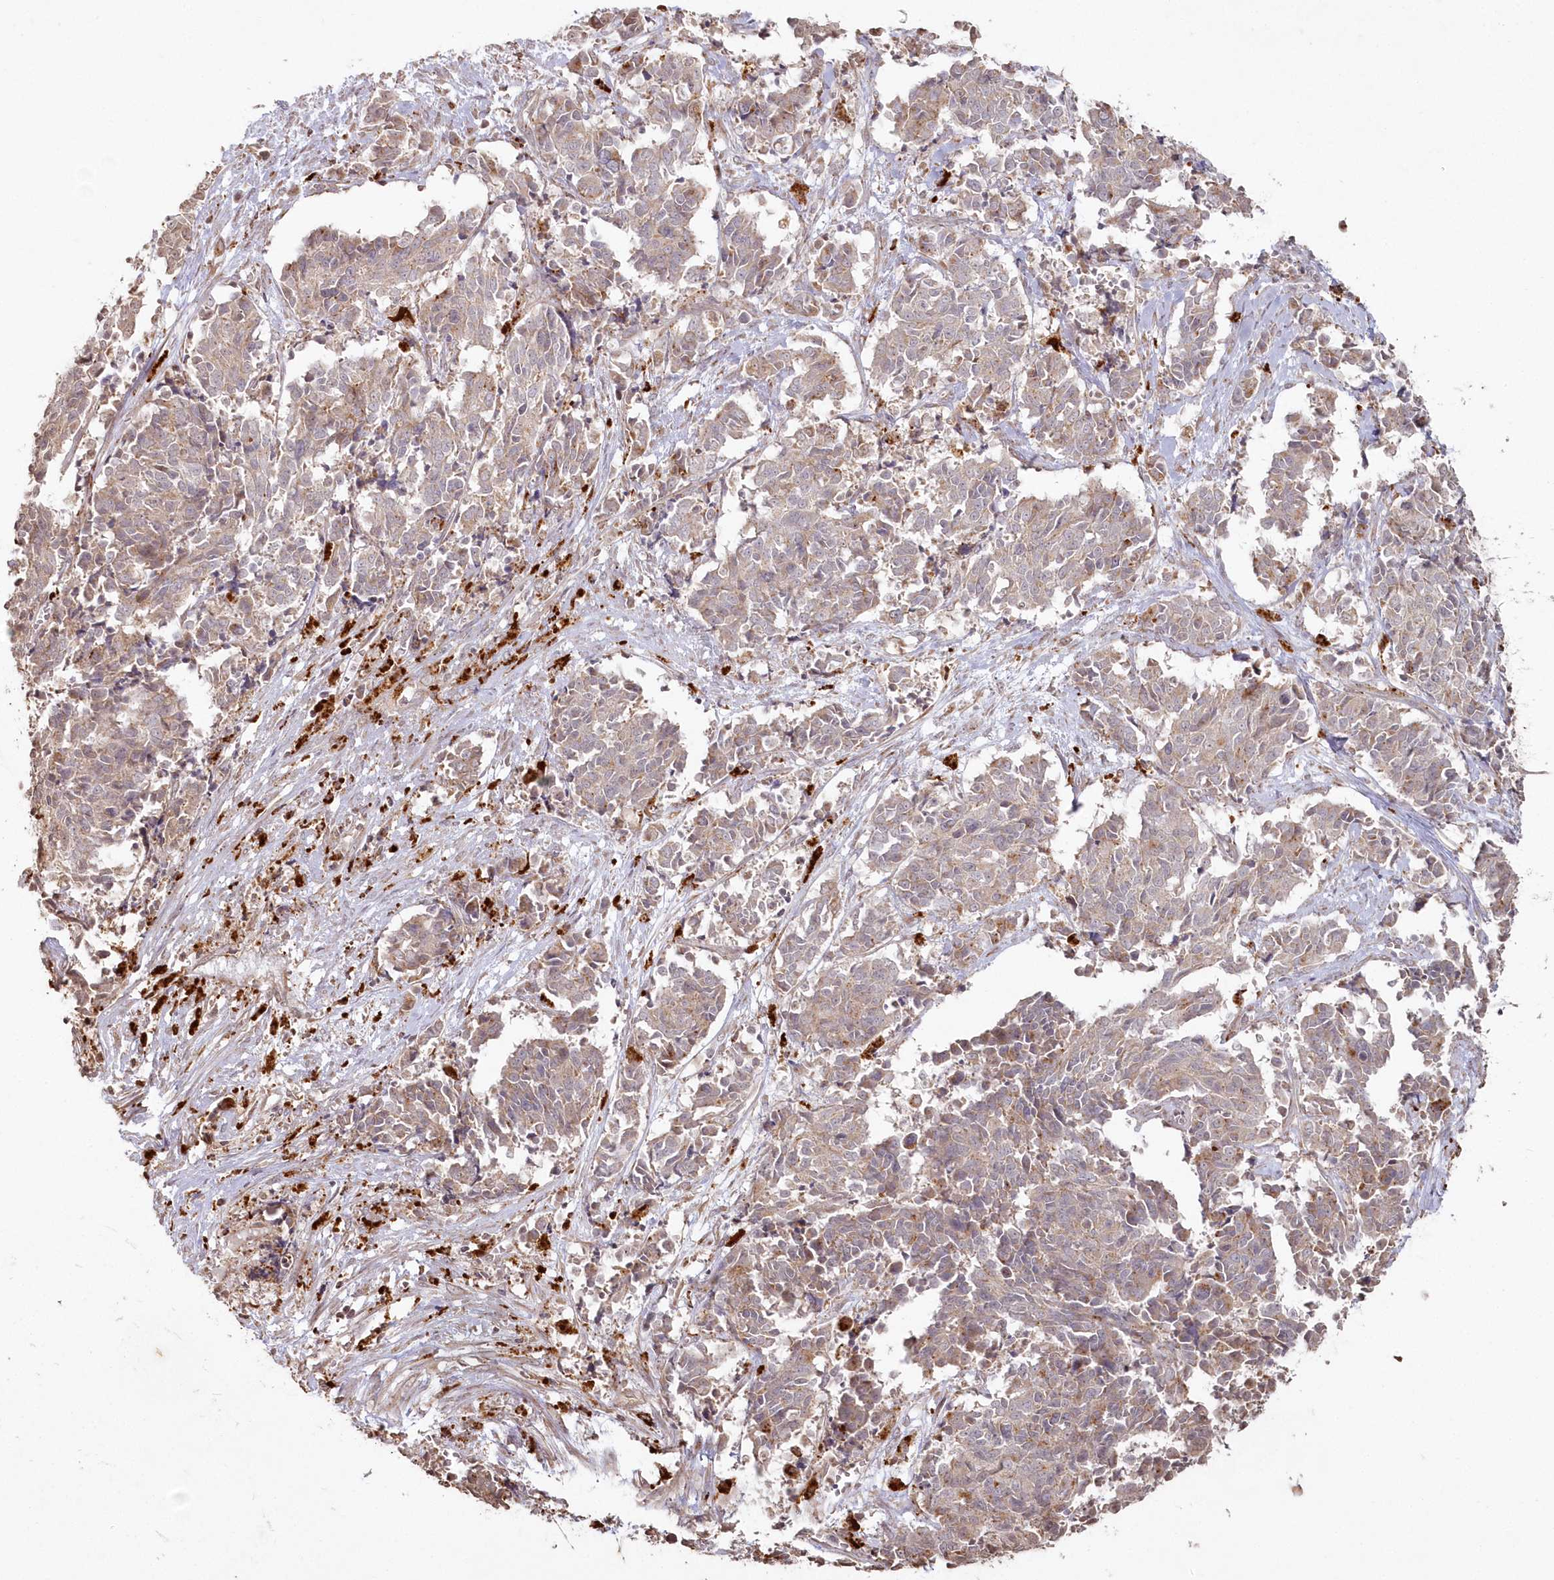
{"staining": {"intensity": "weak", "quantity": ">75%", "location": "cytoplasmic/membranous"}, "tissue": "cervical cancer", "cell_type": "Tumor cells", "image_type": "cancer", "snomed": [{"axis": "morphology", "description": "Normal tissue, NOS"}, {"axis": "morphology", "description": "Squamous cell carcinoma, NOS"}, {"axis": "topography", "description": "Cervix"}], "caption": "Immunohistochemistry (IHC) image of neoplastic tissue: human cervical cancer stained using IHC reveals low levels of weak protein expression localized specifically in the cytoplasmic/membranous of tumor cells, appearing as a cytoplasmic/membranous brown color.", "gene": "ARSB", "patient": {"sex": "female", "age": 35}}